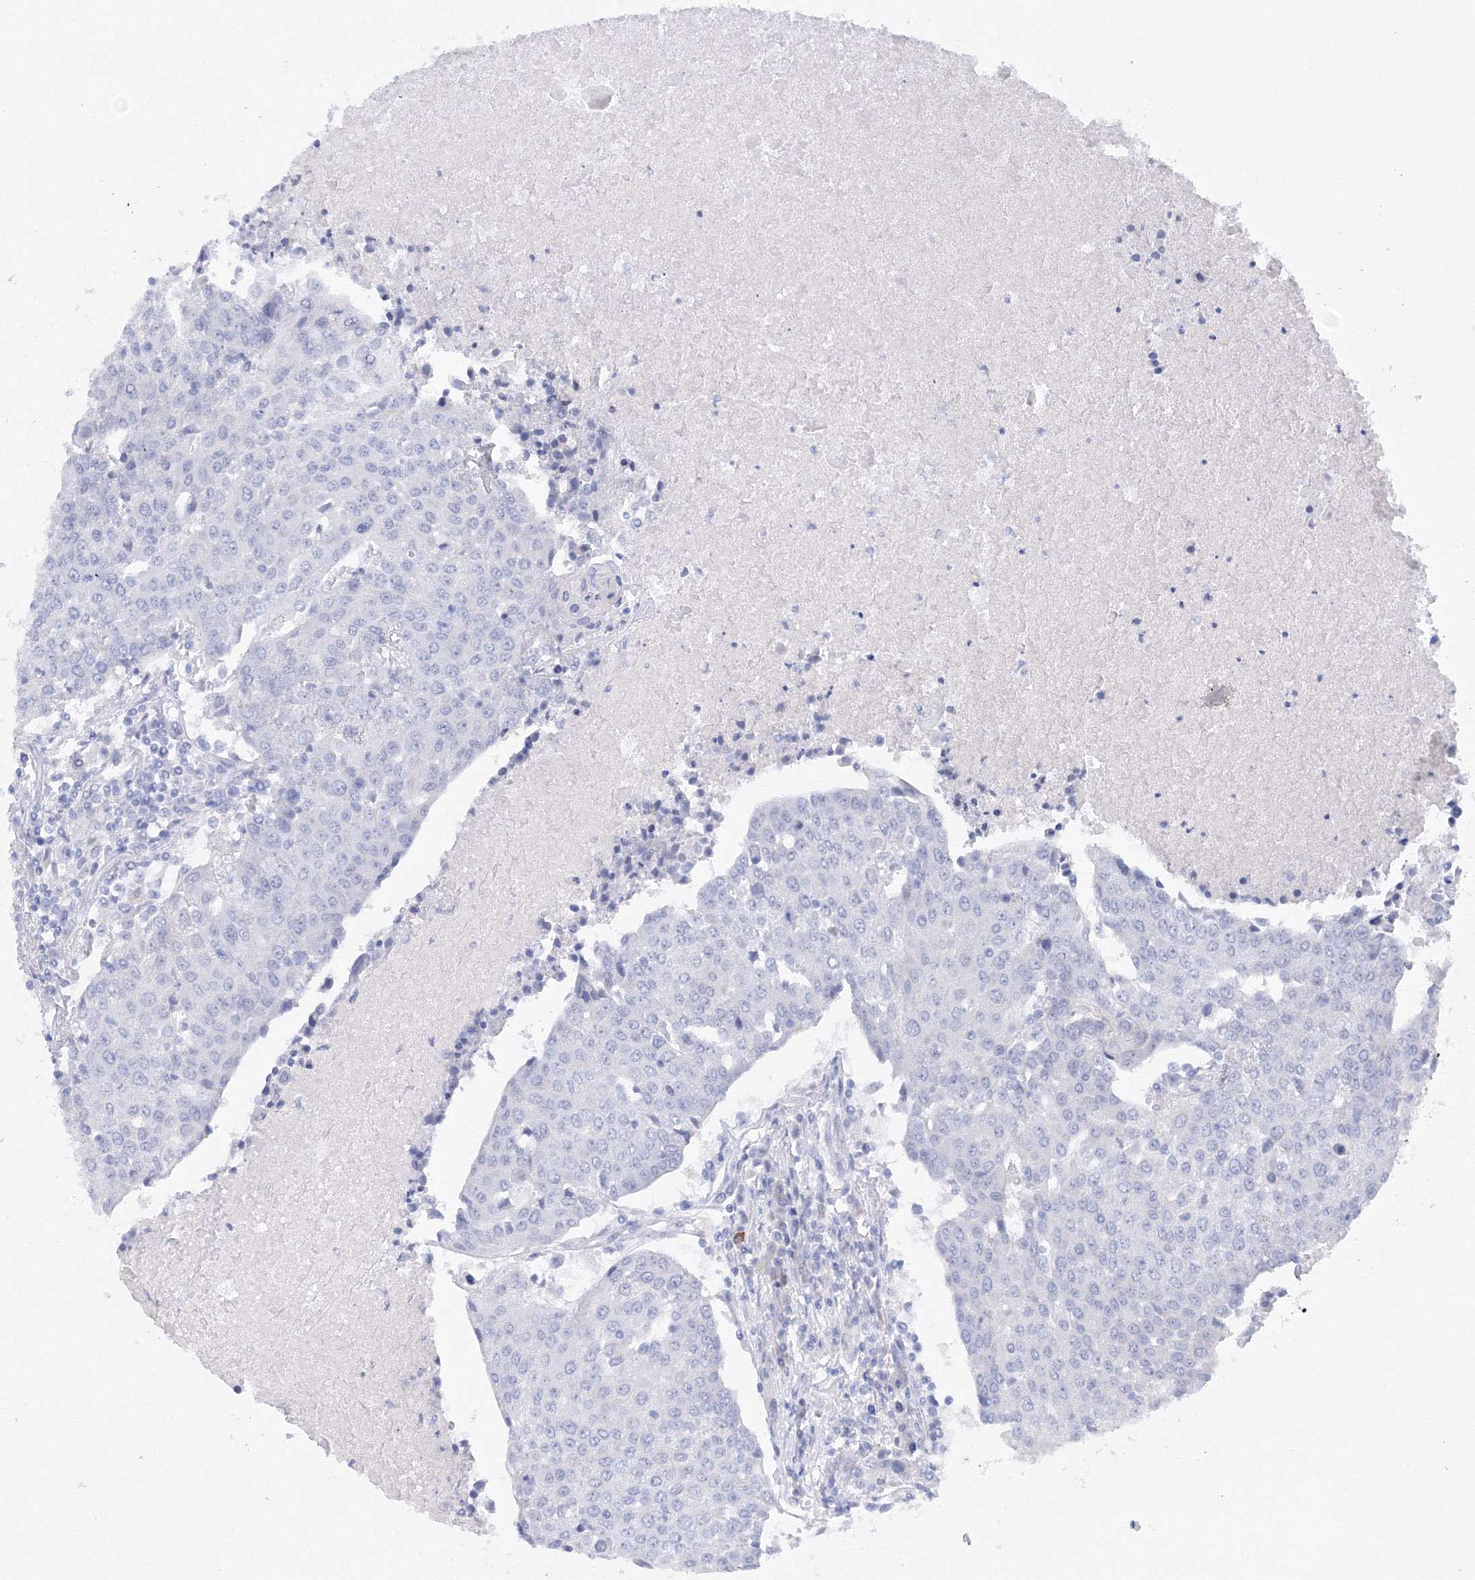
{"staining": {"intensity": "negative", "quantity": "none", "location": "none"}, "tissue": "urothelial cancer", "cell_type": "Tumor cells", "image_type": "cancer", "snomed": [{"axis": "morphology", "description": "Urothelial carcinoma, High grade"}, {"axis": "topography", "description": "Urinary bladder"}], "caption": "Human urothelial cancer stained for a protein using IHC displays no positivity in tumor cells.", "gene": "TAMM41", "patient": {"sex": "female", "age": 85}}